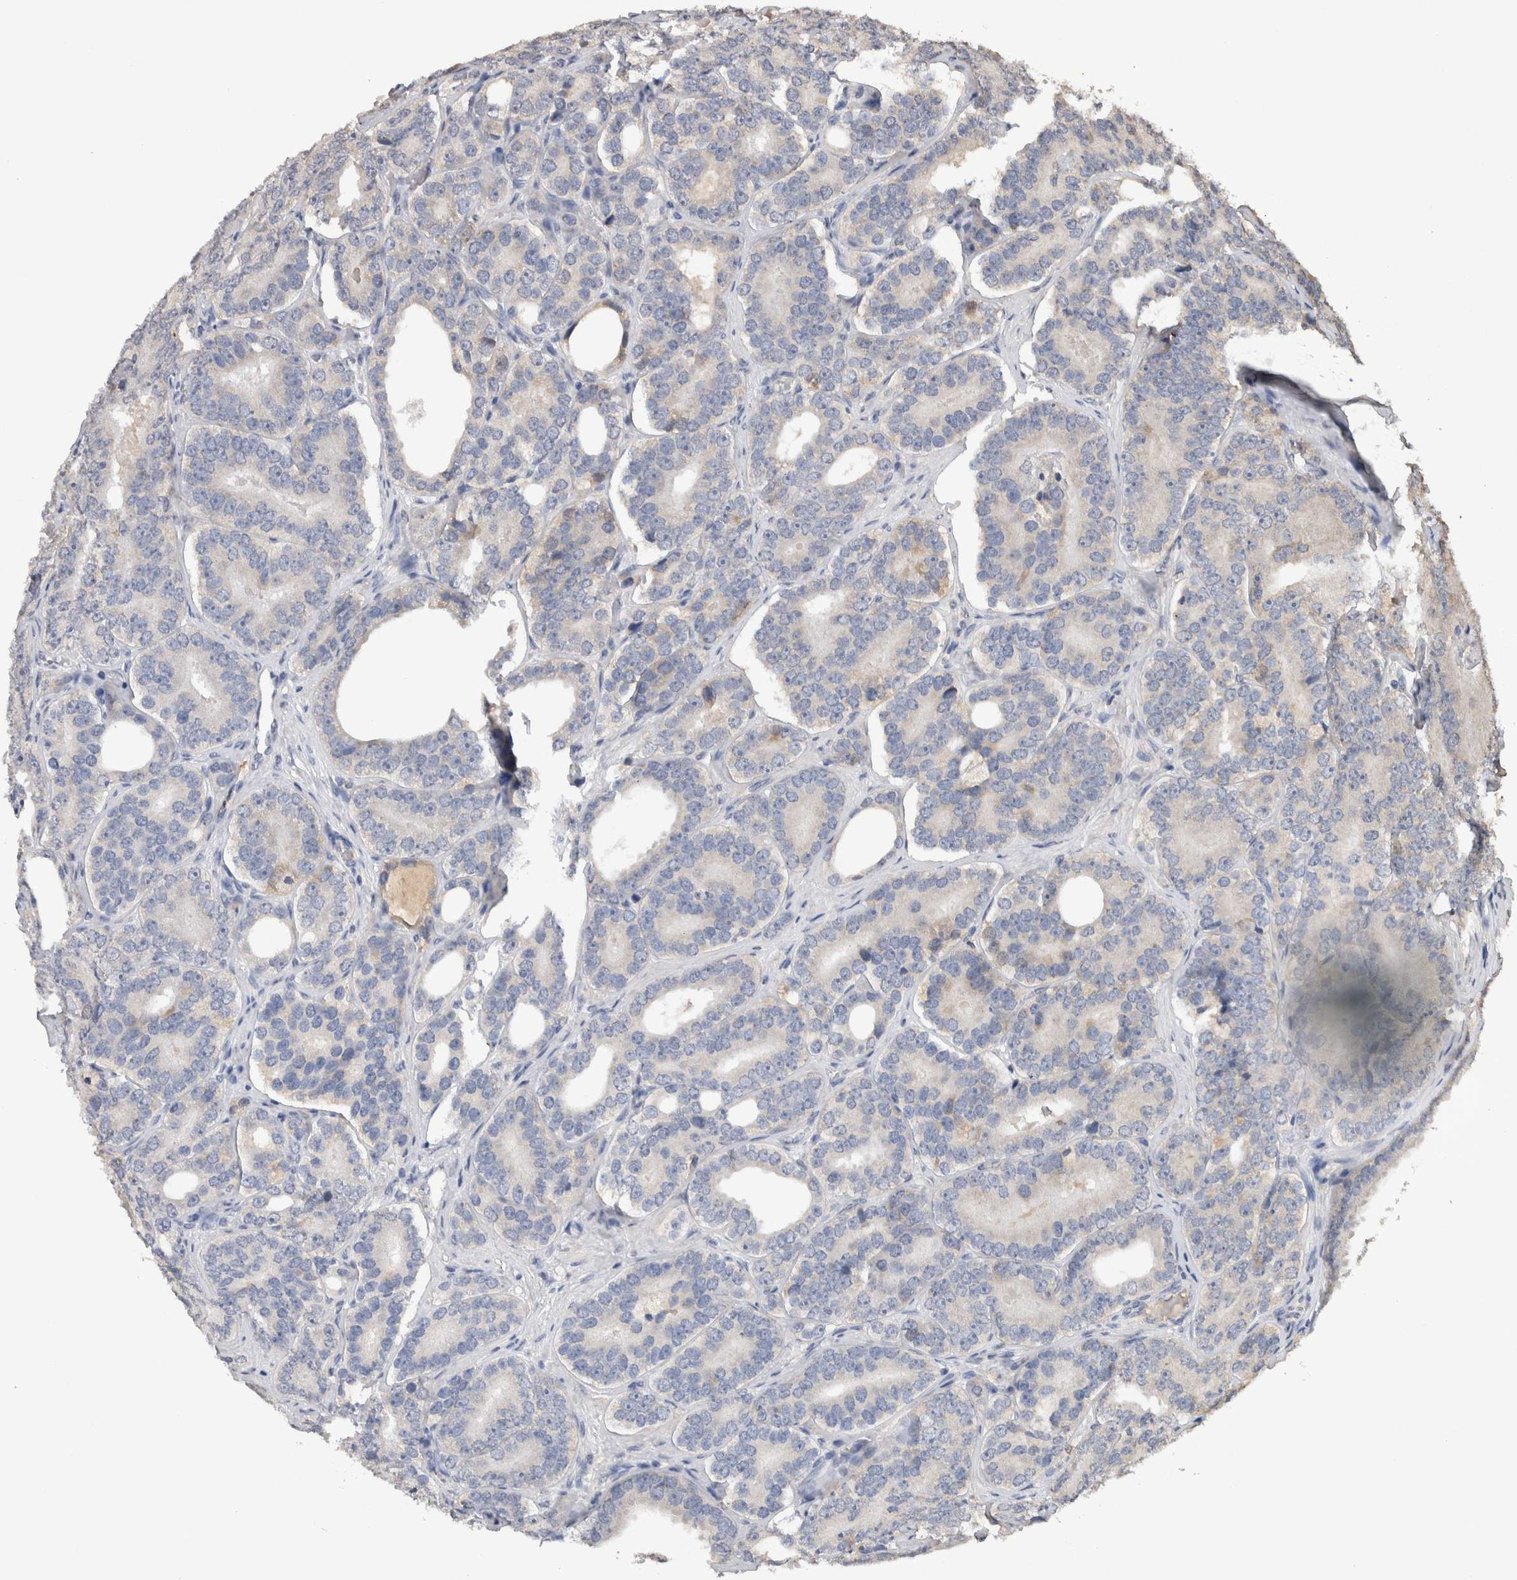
{"staining": {"intensity": "negative", "quantity": "none", "location": "none"}, "tissue": "prostate cancer", "cell_type": "Tumor cells", "image_type": "cancer", "snomed": [{"axis": "morphology", "description": "Adenocarcinoma, High grade"}, {"axis": "topography", "description": "Prostate"}], "caption": "Protein analysis of prostate cancer (adenocarcinoma (high-grade)) reveals no significant expression in tumor cells.", "gene": "FABP7", "patient": {"sex": "male", "age": 56}}